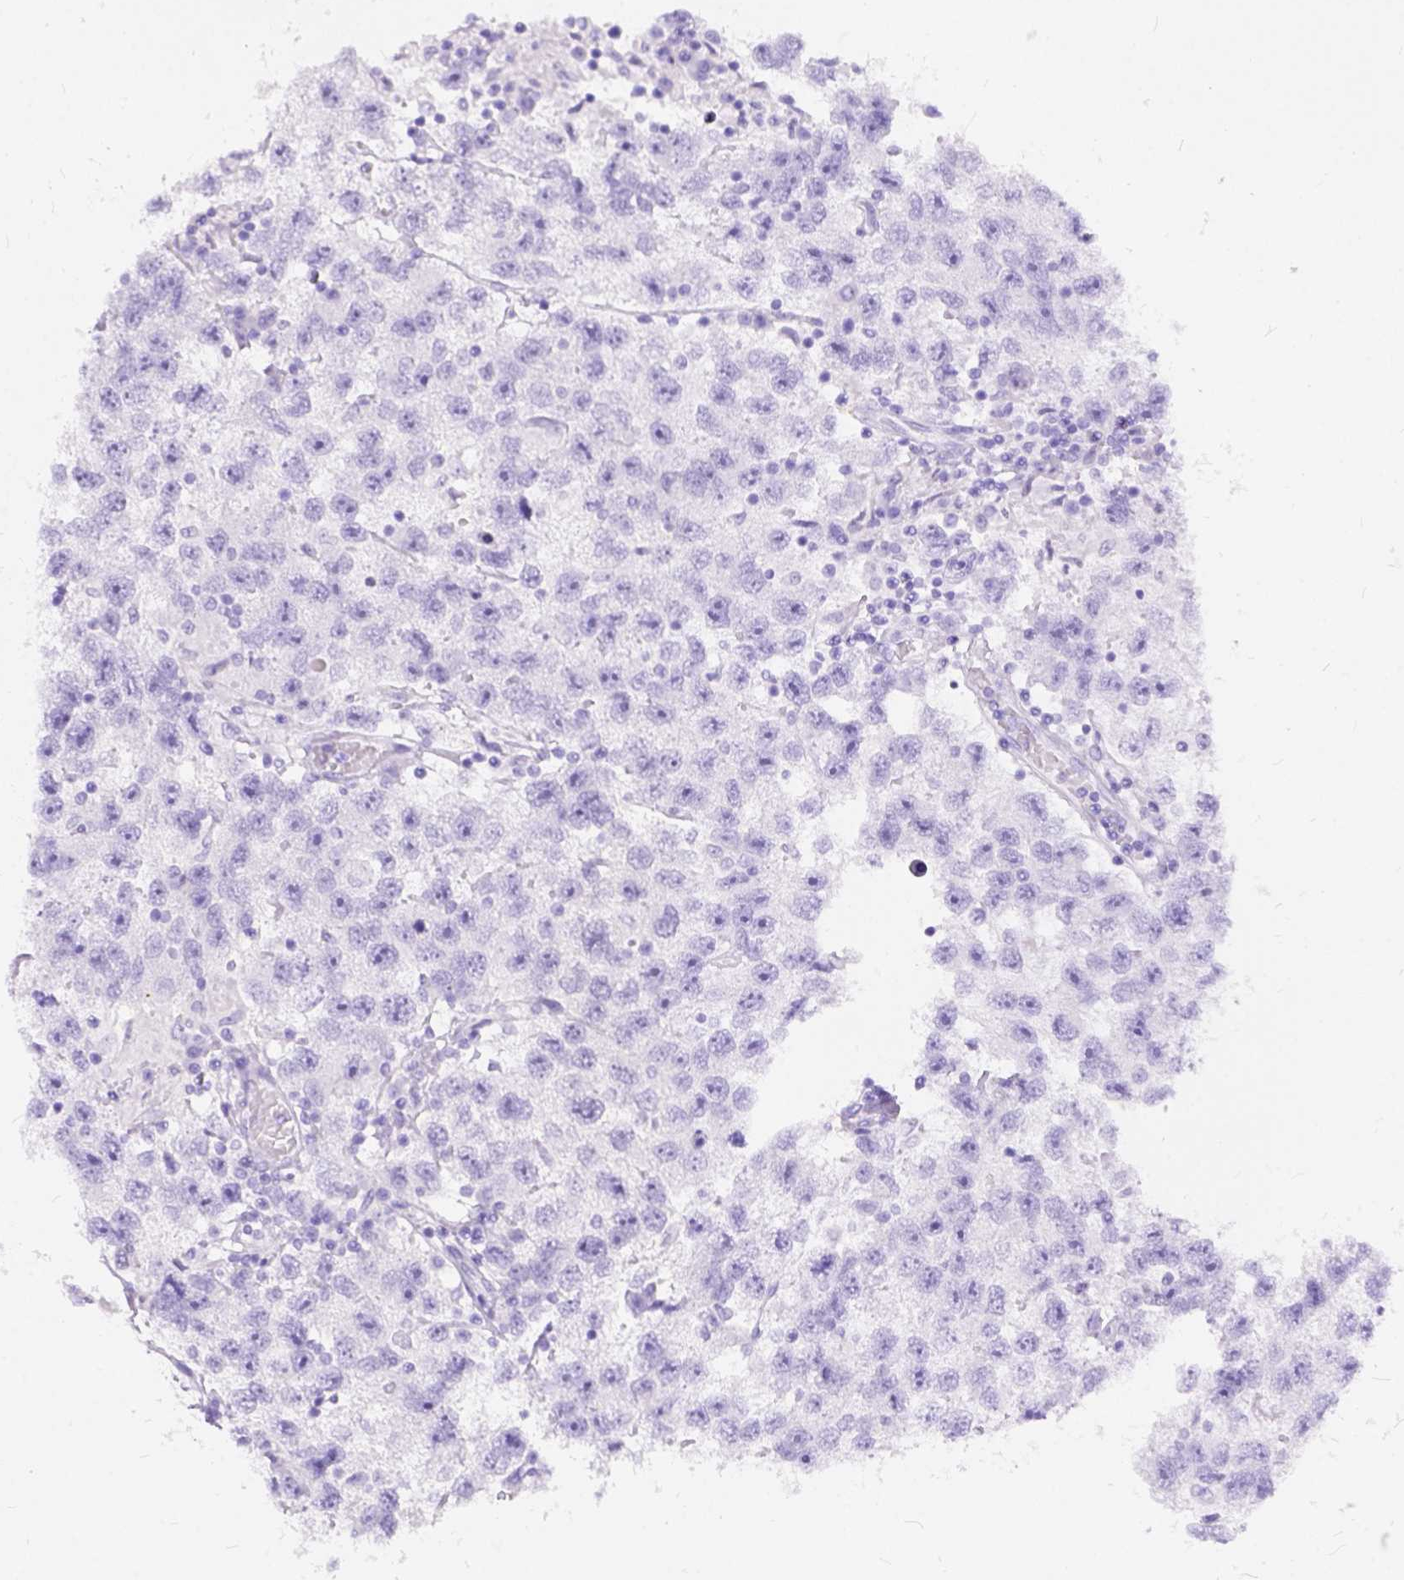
{"staining": {"intensity": "negative", "quantity": "none", "location": "none"}, "tissue": "testis cancer", "cell_type": "Tumor cells", "image_type": "cancer", "snomed": [{"axis": "morphology", "description": "Seminoma, NOS"}, {"axis": "topography", "description": "Testis"}], "caption": "Testis cancer was stained to show a protein in brown. There is no significant staining in tumor cells.", "gene": "C1QTNF3", "patient": {"sex": "male", "age": 26}}